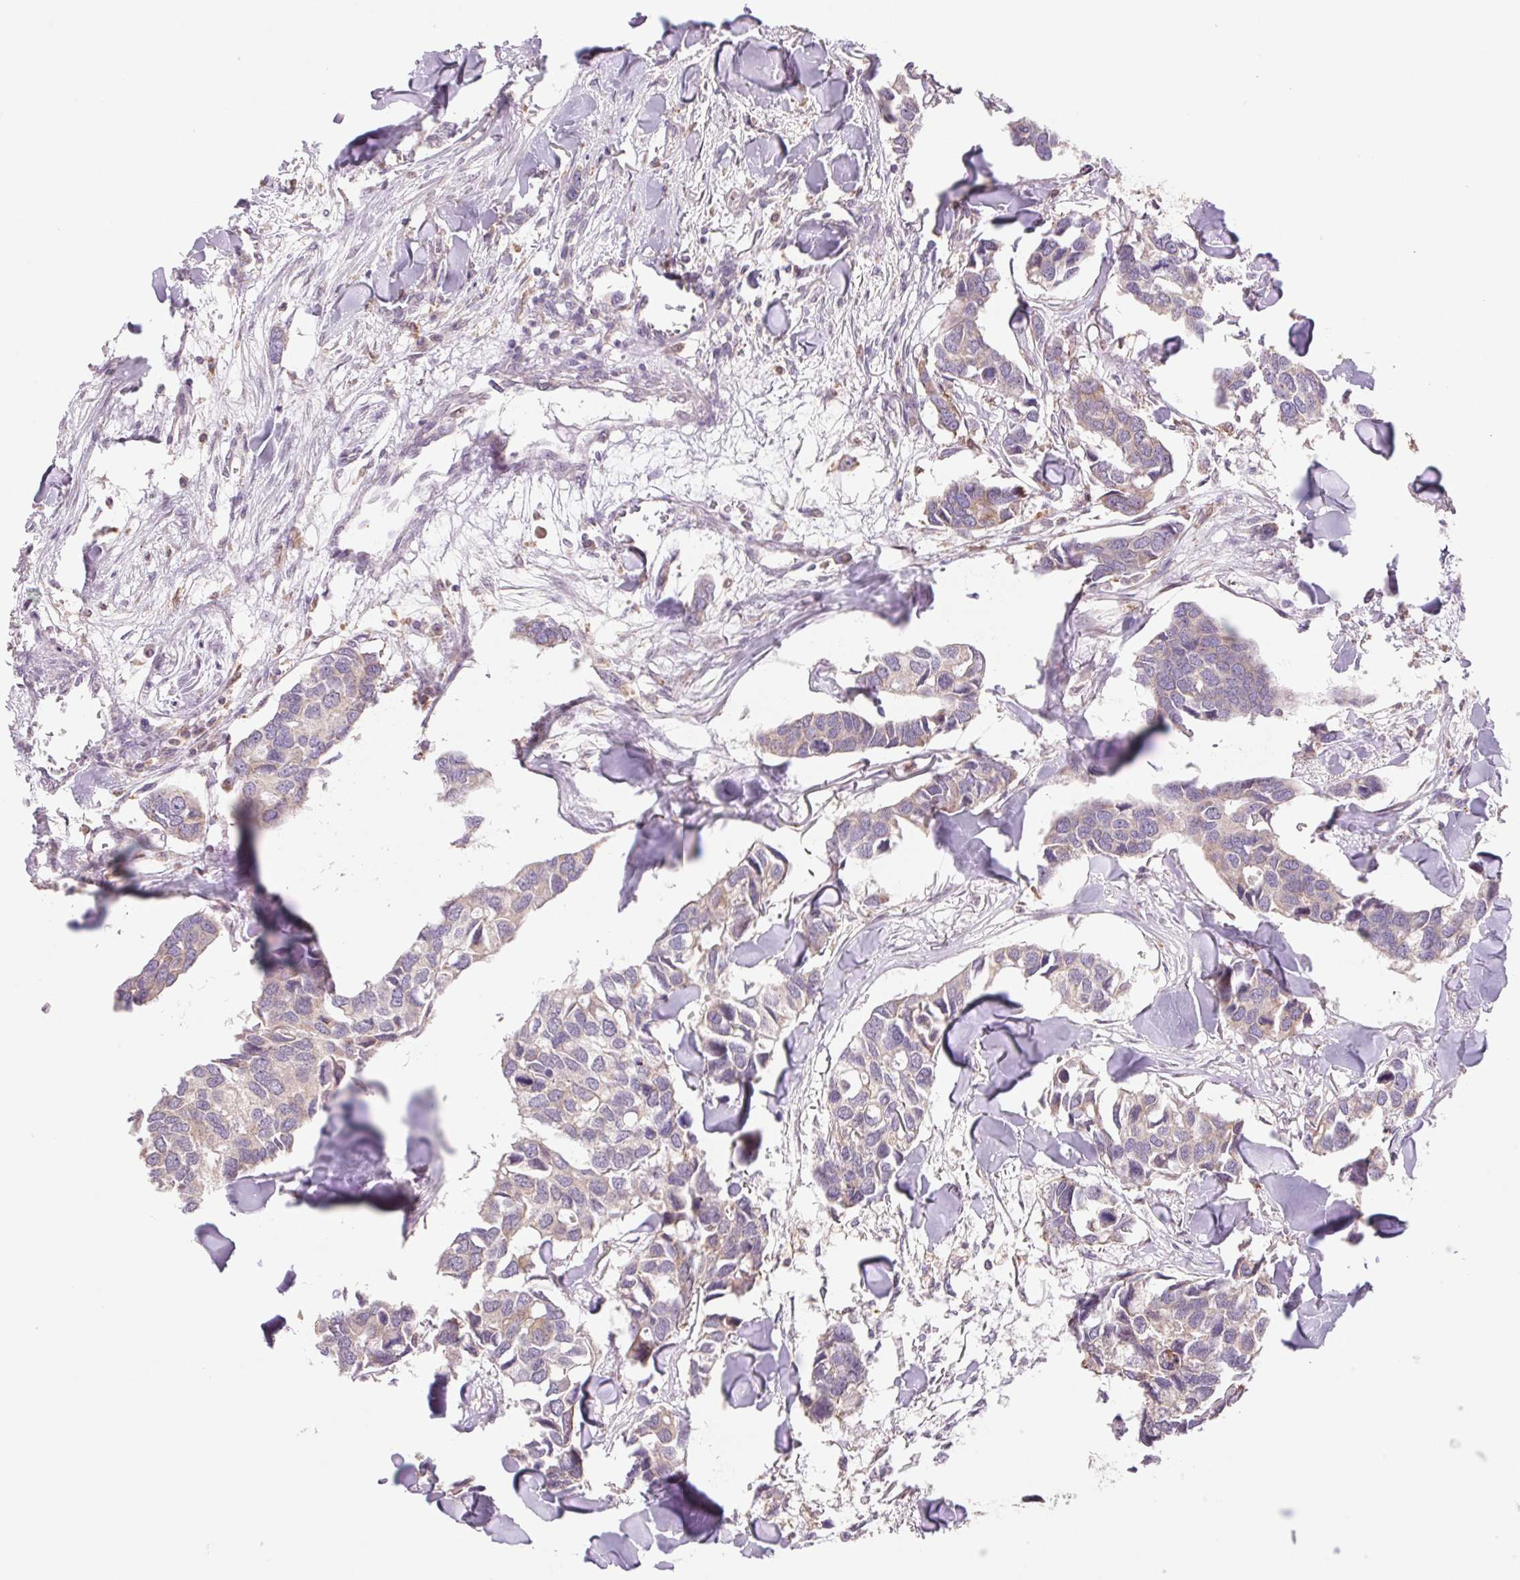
{"staining": {"intensity": "negative", "quantity": "none", "location": "none"}, "tissue": "breast cancer", "cell_type": "Tumor cells", "image_type": "cancer", "snomed": [{"axis": "morphology", "description": "Duct carcinoma"}, {"axis": "topography", "description": "Breast"}], "caption": "Photomicrograph shows no significant protein positivity in tumor cells of infiltrating ductal carcinoma (breast).", "gene": "KLHL20", "patient": {"sex": "female", "age": 83}}